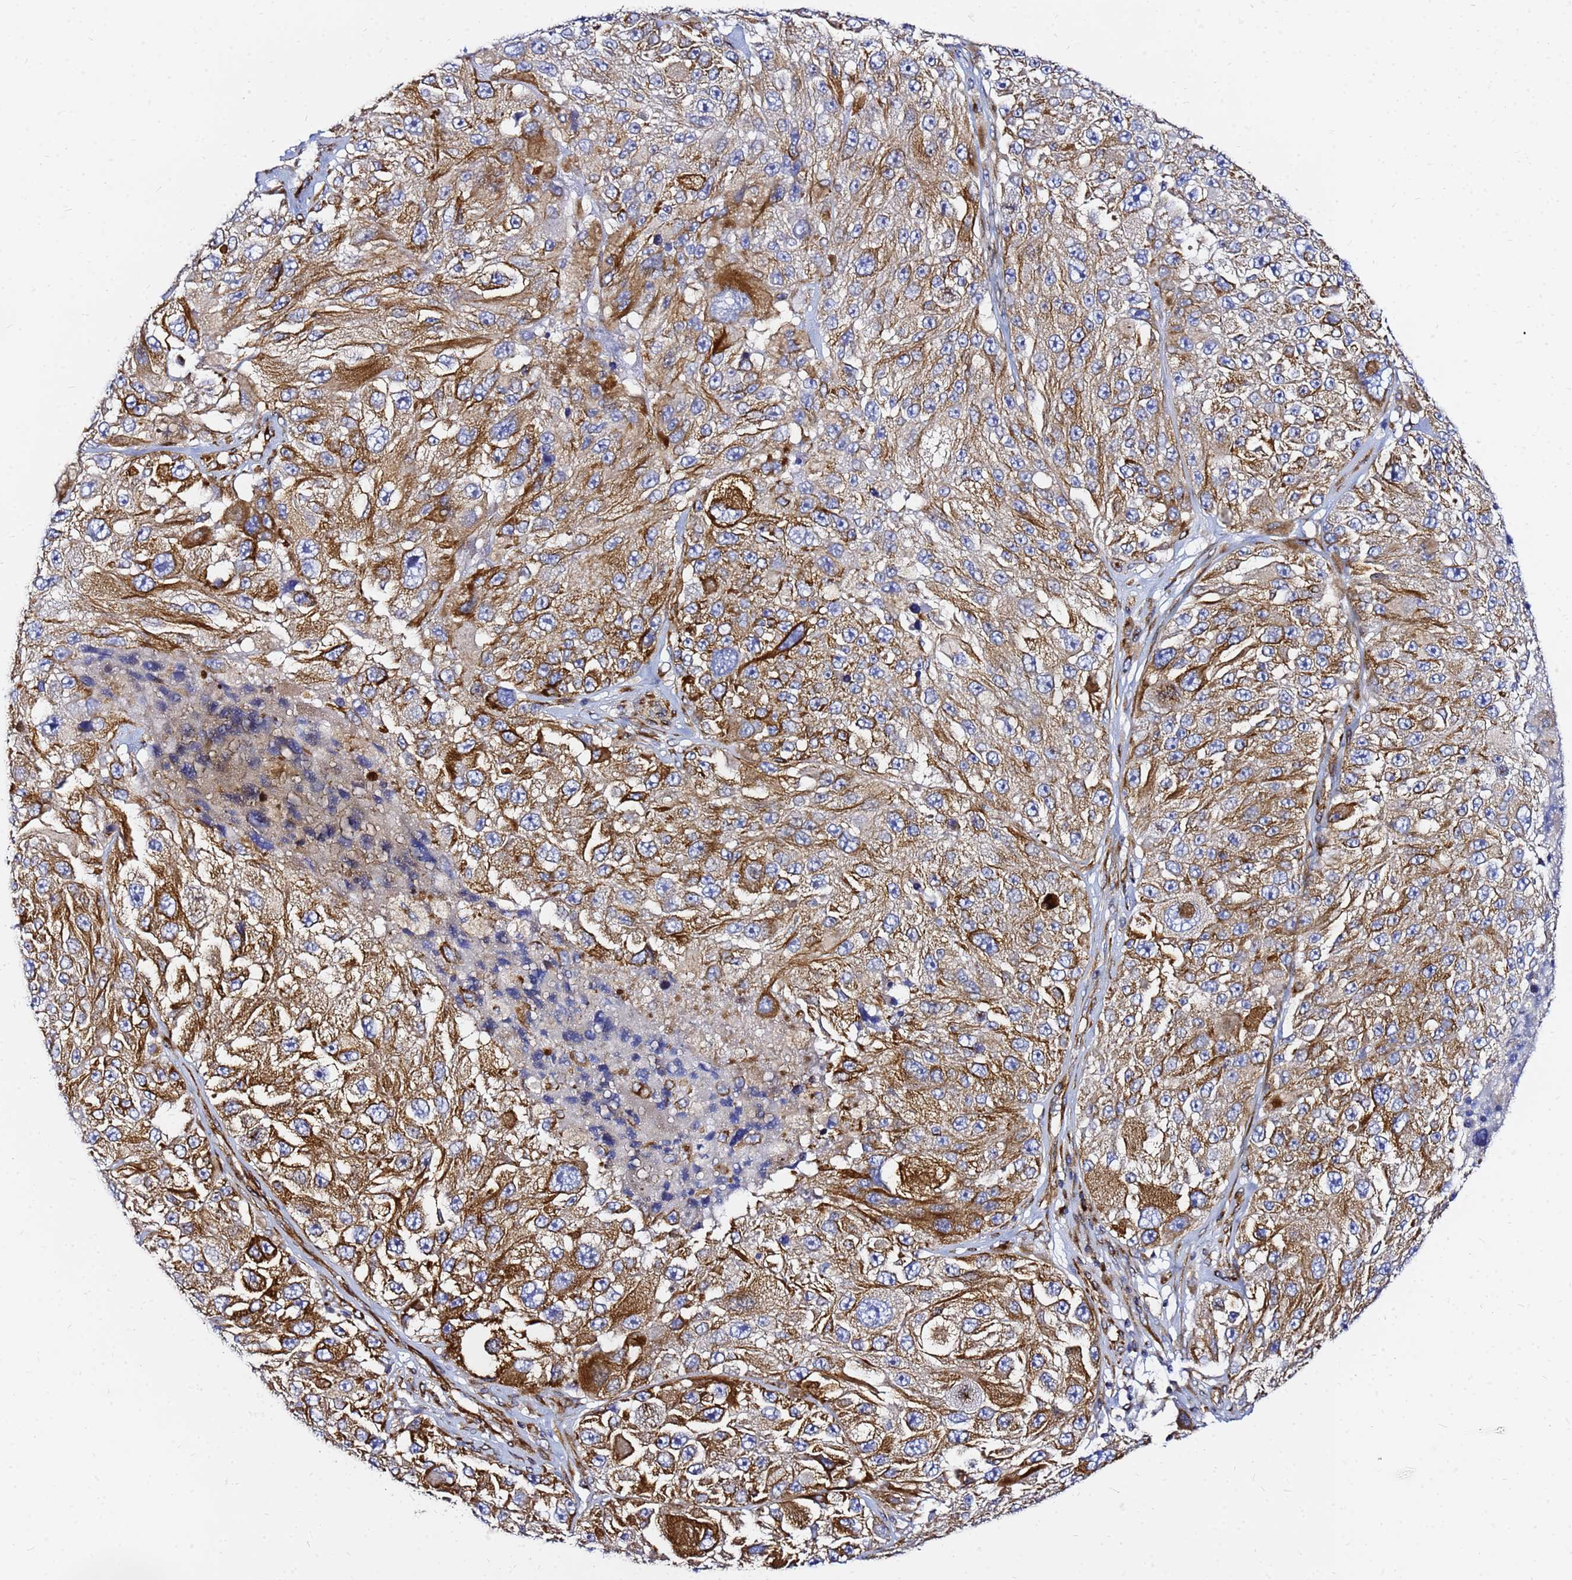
{"staining": {"intensity": "moderate", "quantity": ">75%", "location": "cytoplasmic/membranous"}, "tissue": "melanoma", "cell_type": "Tumor cells", "image_type": "cancer", "snomed": [{"axis": "morphology", "description": "Malignant melanoma, Metastatic site"}, {"axis": "topography", "description": "Lymph node"}], "caption": "Moderate cytoplasmic/membranous positivity is appreciated in approximately >75% of tumor cells in malignant melanoma (metastatic site). (DAB (3,3'-diaminobenzidine) IHC with brightfield microscopy, high magnification).", "gene": "TUBA8", "patient": {"sex": "male", "age": 62}}